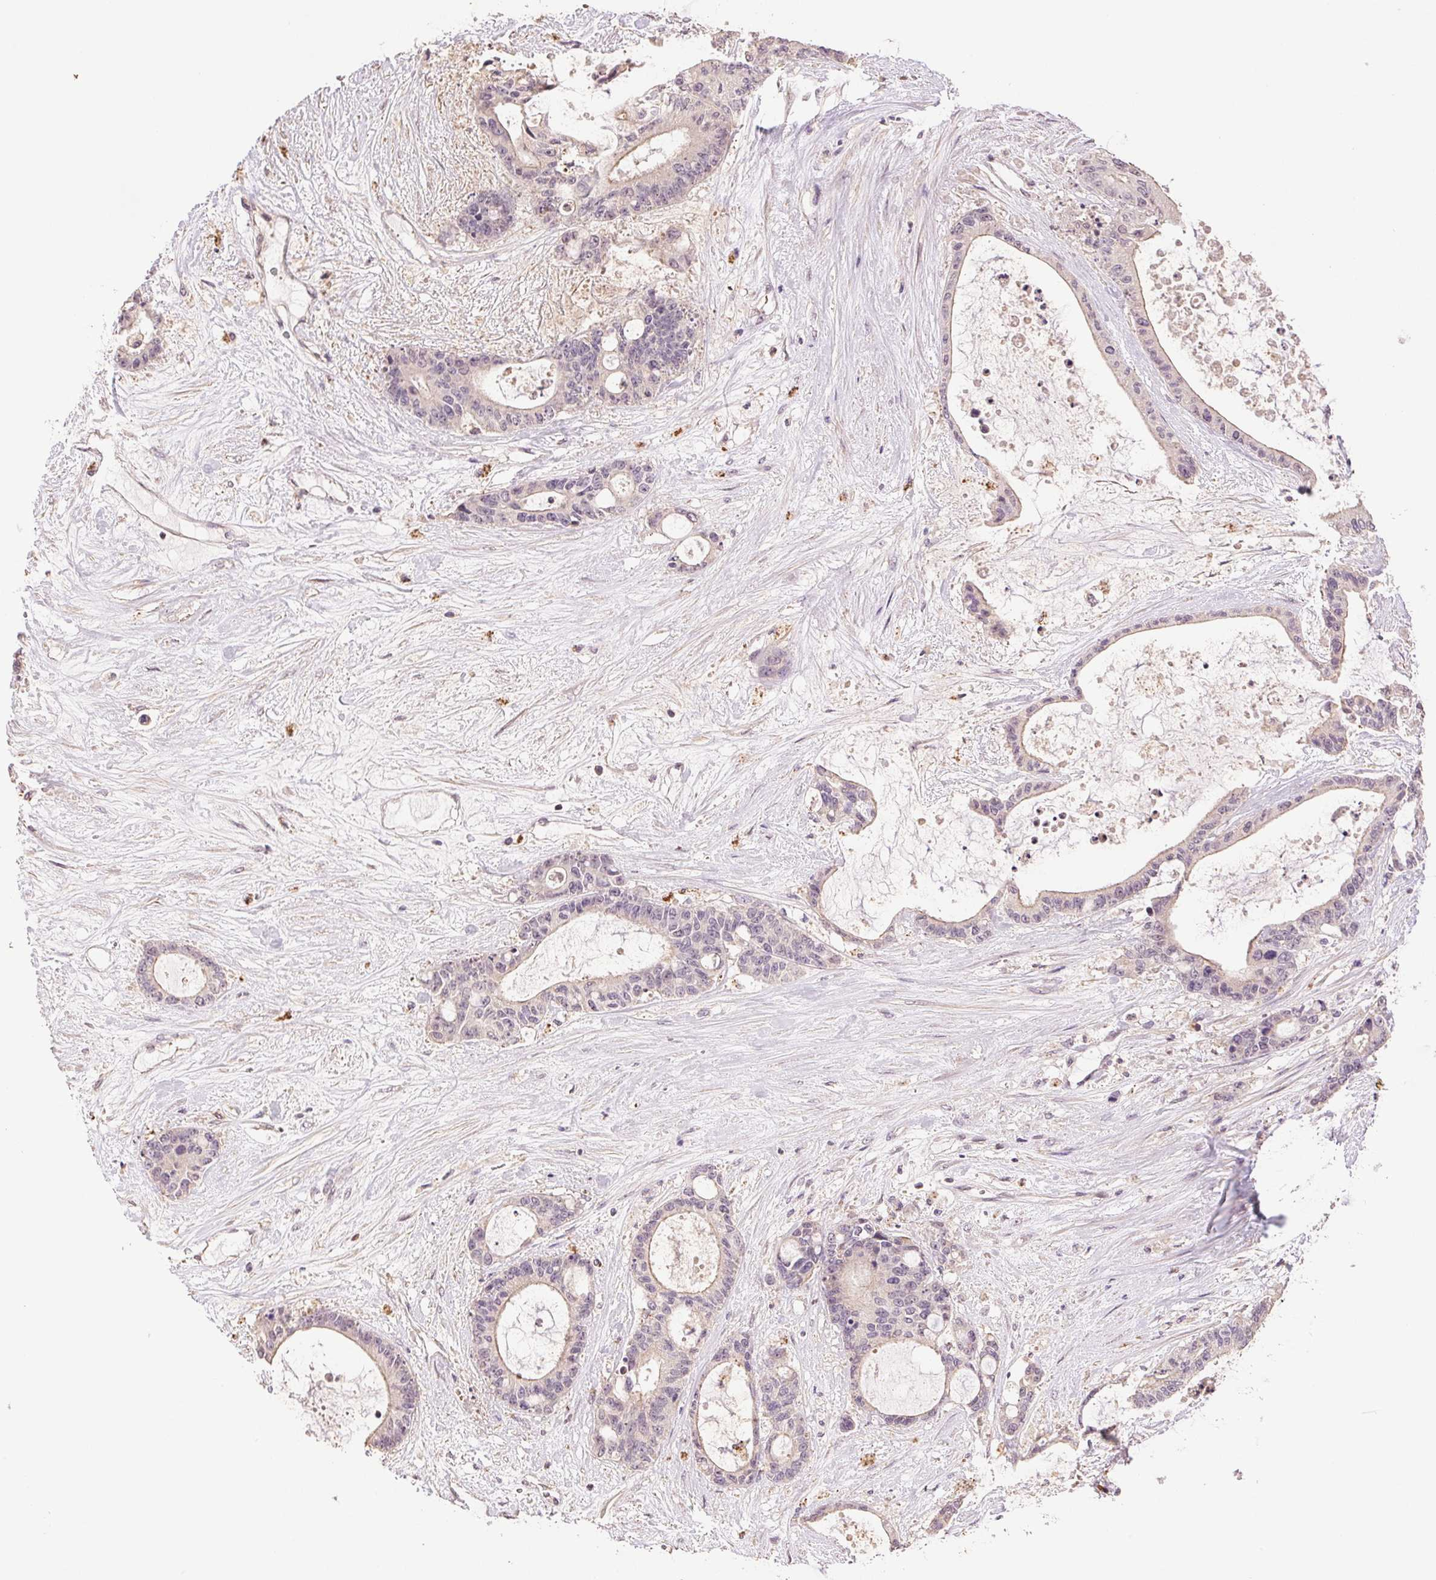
{"staining": {"intensity": "weak", "quantity": "<25%", "location": "cytoplasmic/membranous"}, "tissue": "liver cancer", "cell_type": "Tumor cells", "image_type": "cancer", "snomed": [{"axis": "morphology", "description": "Normal tissue, NOS"}, {"axis": "morphology", "description": "Cholangiocarcinoma"}, {"axis": "topography", "description": "Liver"}, {"axis": "topography", "description": "Peripheral nerve tissue"}], "caption": "Tumor cells show no significant protein staining in liver cholangiocarcinoma.", "gene": "TMEM253", "patient": {"sex": "female", "age": 73}}